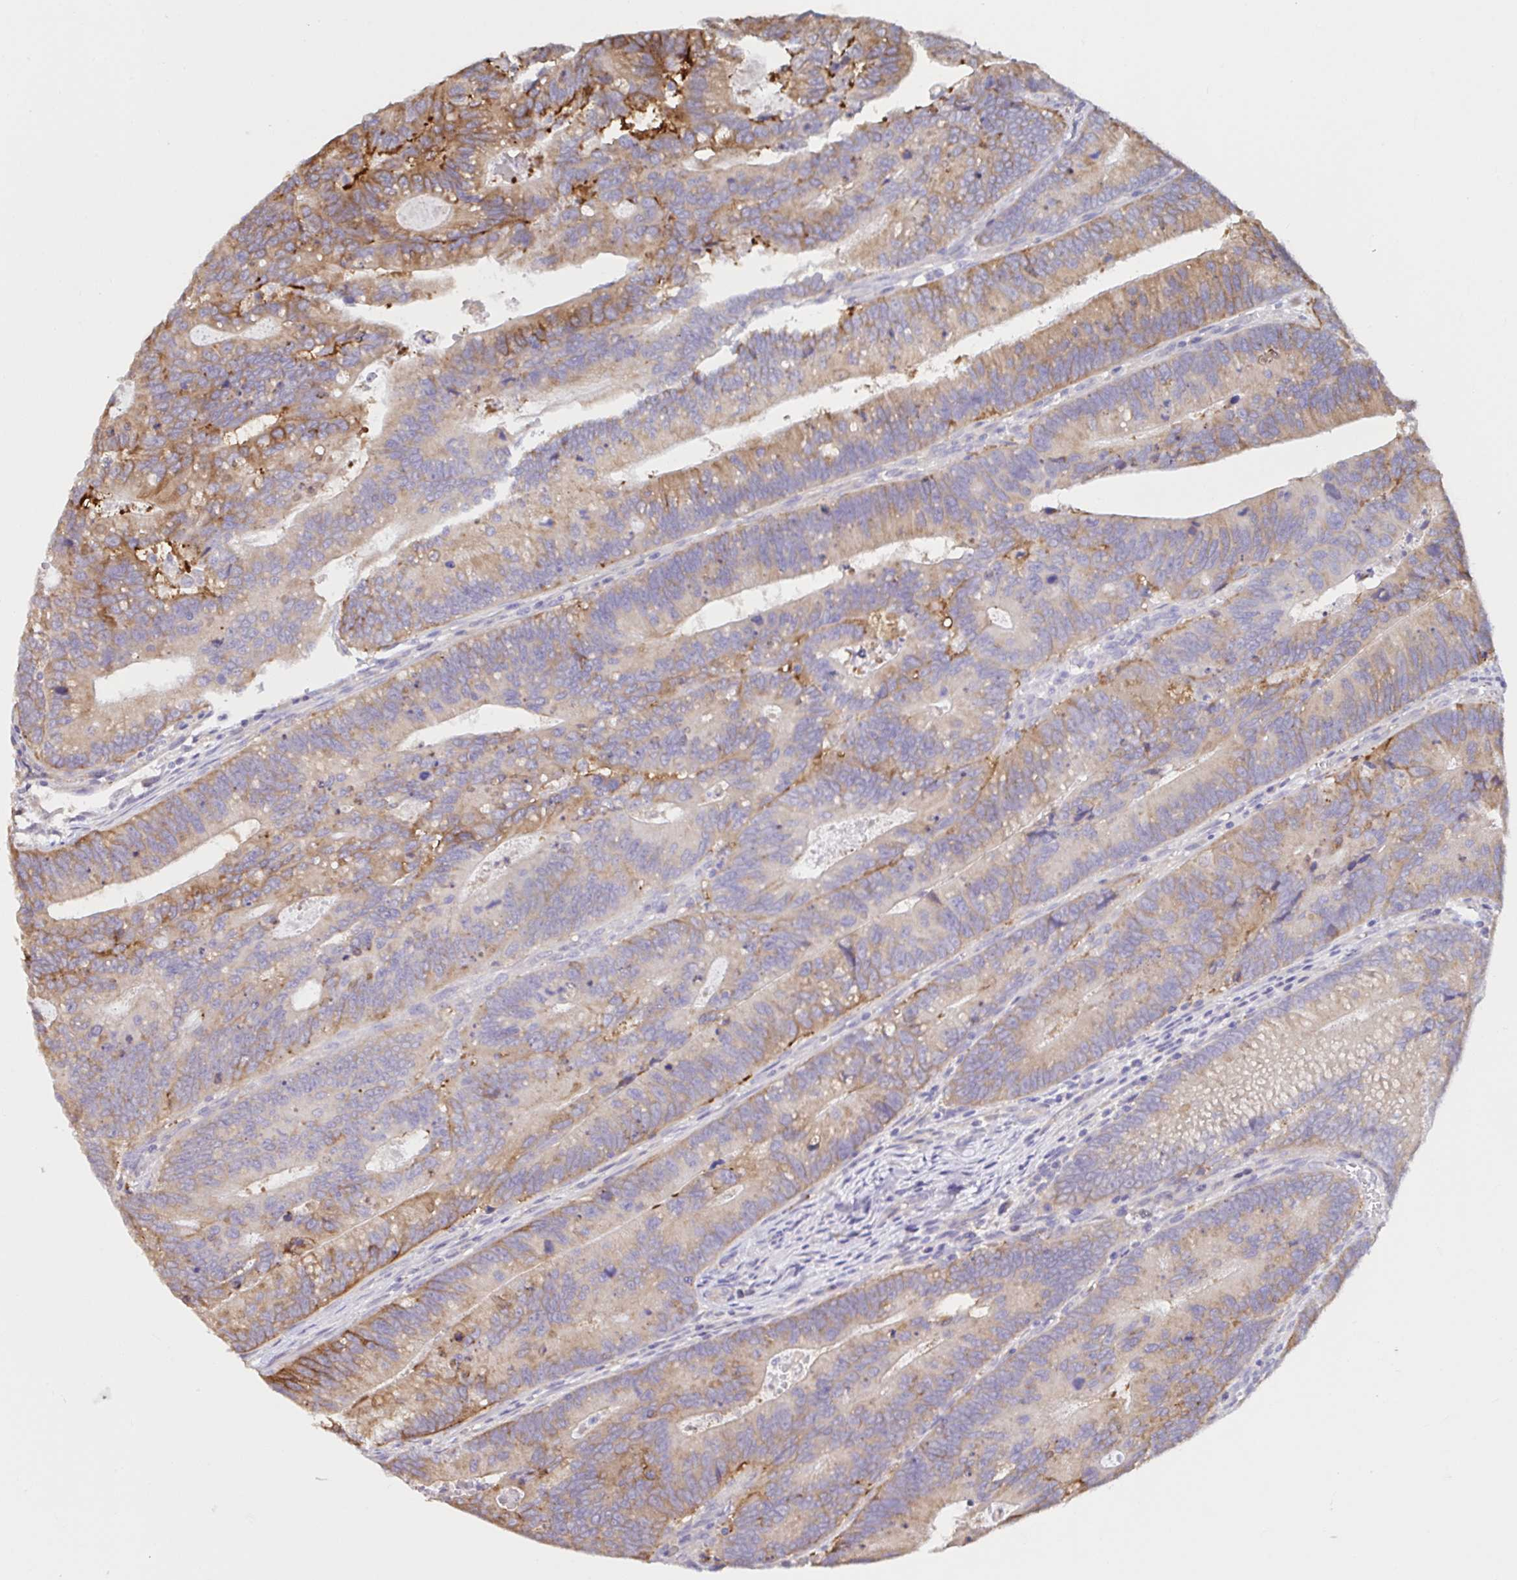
{"staining": {"intensity": "moderate", "quantity": "25%-75%", "location": "cytoplasmic/membranous"}, "tissue": "colorectal cancer", "cell_type": "Tumor cells", "image_type": "cancer", "snomed": [{"axis": "morphology", "description": "Adenocarcinoma, NOS"}, {"axis": "topography", "description": "Rectum"}], "caption": "About 25%-75% of tumor cells in adenocarcinoma (colorectal) exhibit moderate cytoplasmic/membranous protein positivity as visualized by brown immunohistochemical staining.", "gene": "RSRP1", "patient": {"sex": "female", "age": 81}}